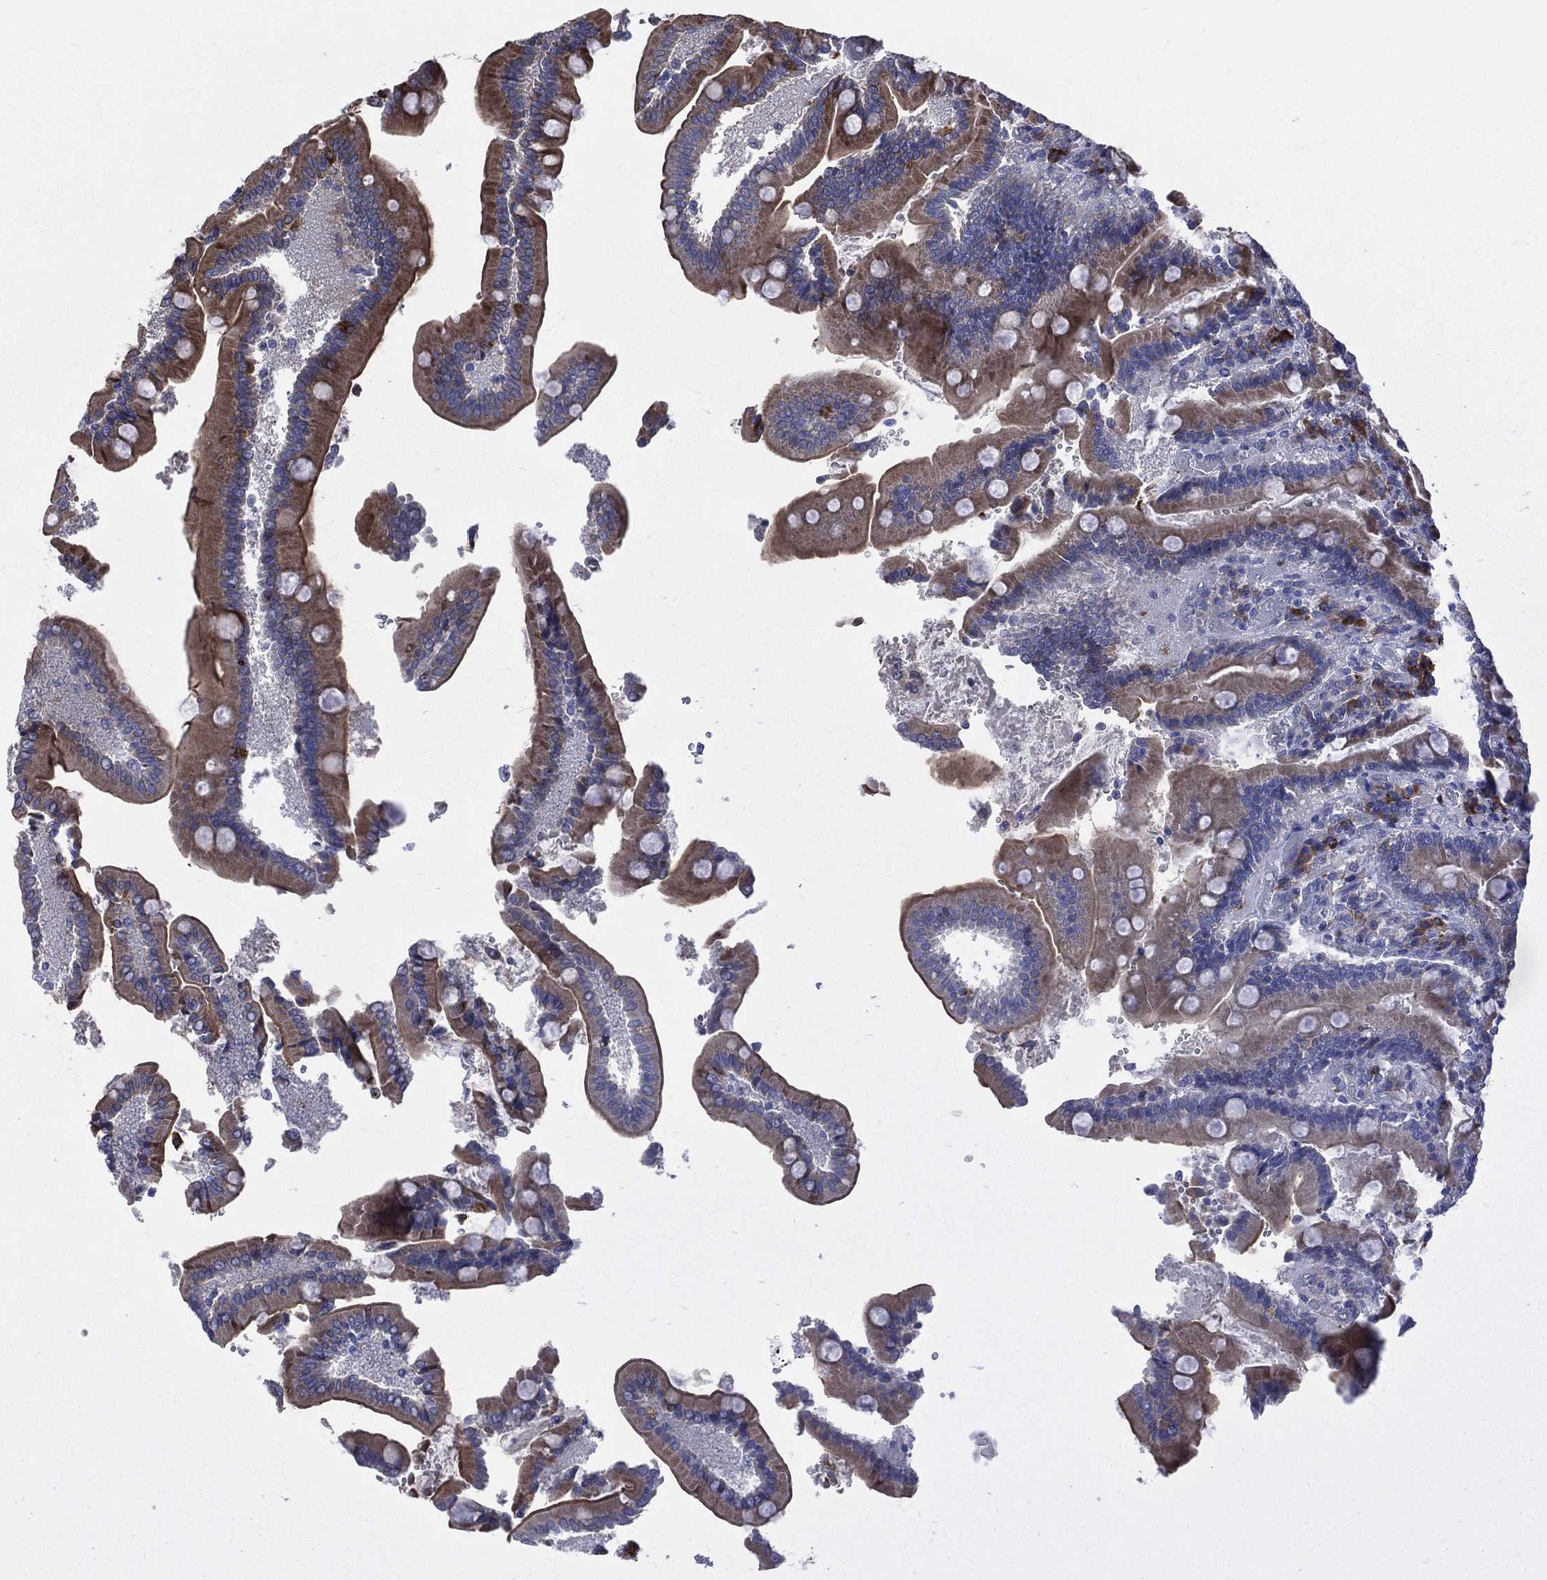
{"staining": {"intensity": "moderate", "quantity": "<25%", "location": "cytoplasmic/membranous"}, "tissue": "duodenum", "cell_type": "Glandular cells", "image_type": "normal", "snomed": [{"axis": "morphology", "description": "Normal tissue, NOS"}, {"axis": "topography", "description": "Duodenum"}], "caption": "Immunohistochemistry micrograph of normal duodenum: duodenum stained using IHC exhibits low levels of moderate protein expression localized specifically in the cytoplasmic/membranous of glandular cells, appearing as a cytoplasmic/membranous brown color.", "gene": "CCDC159", "patient": {"sex": "female", "age": 62}}